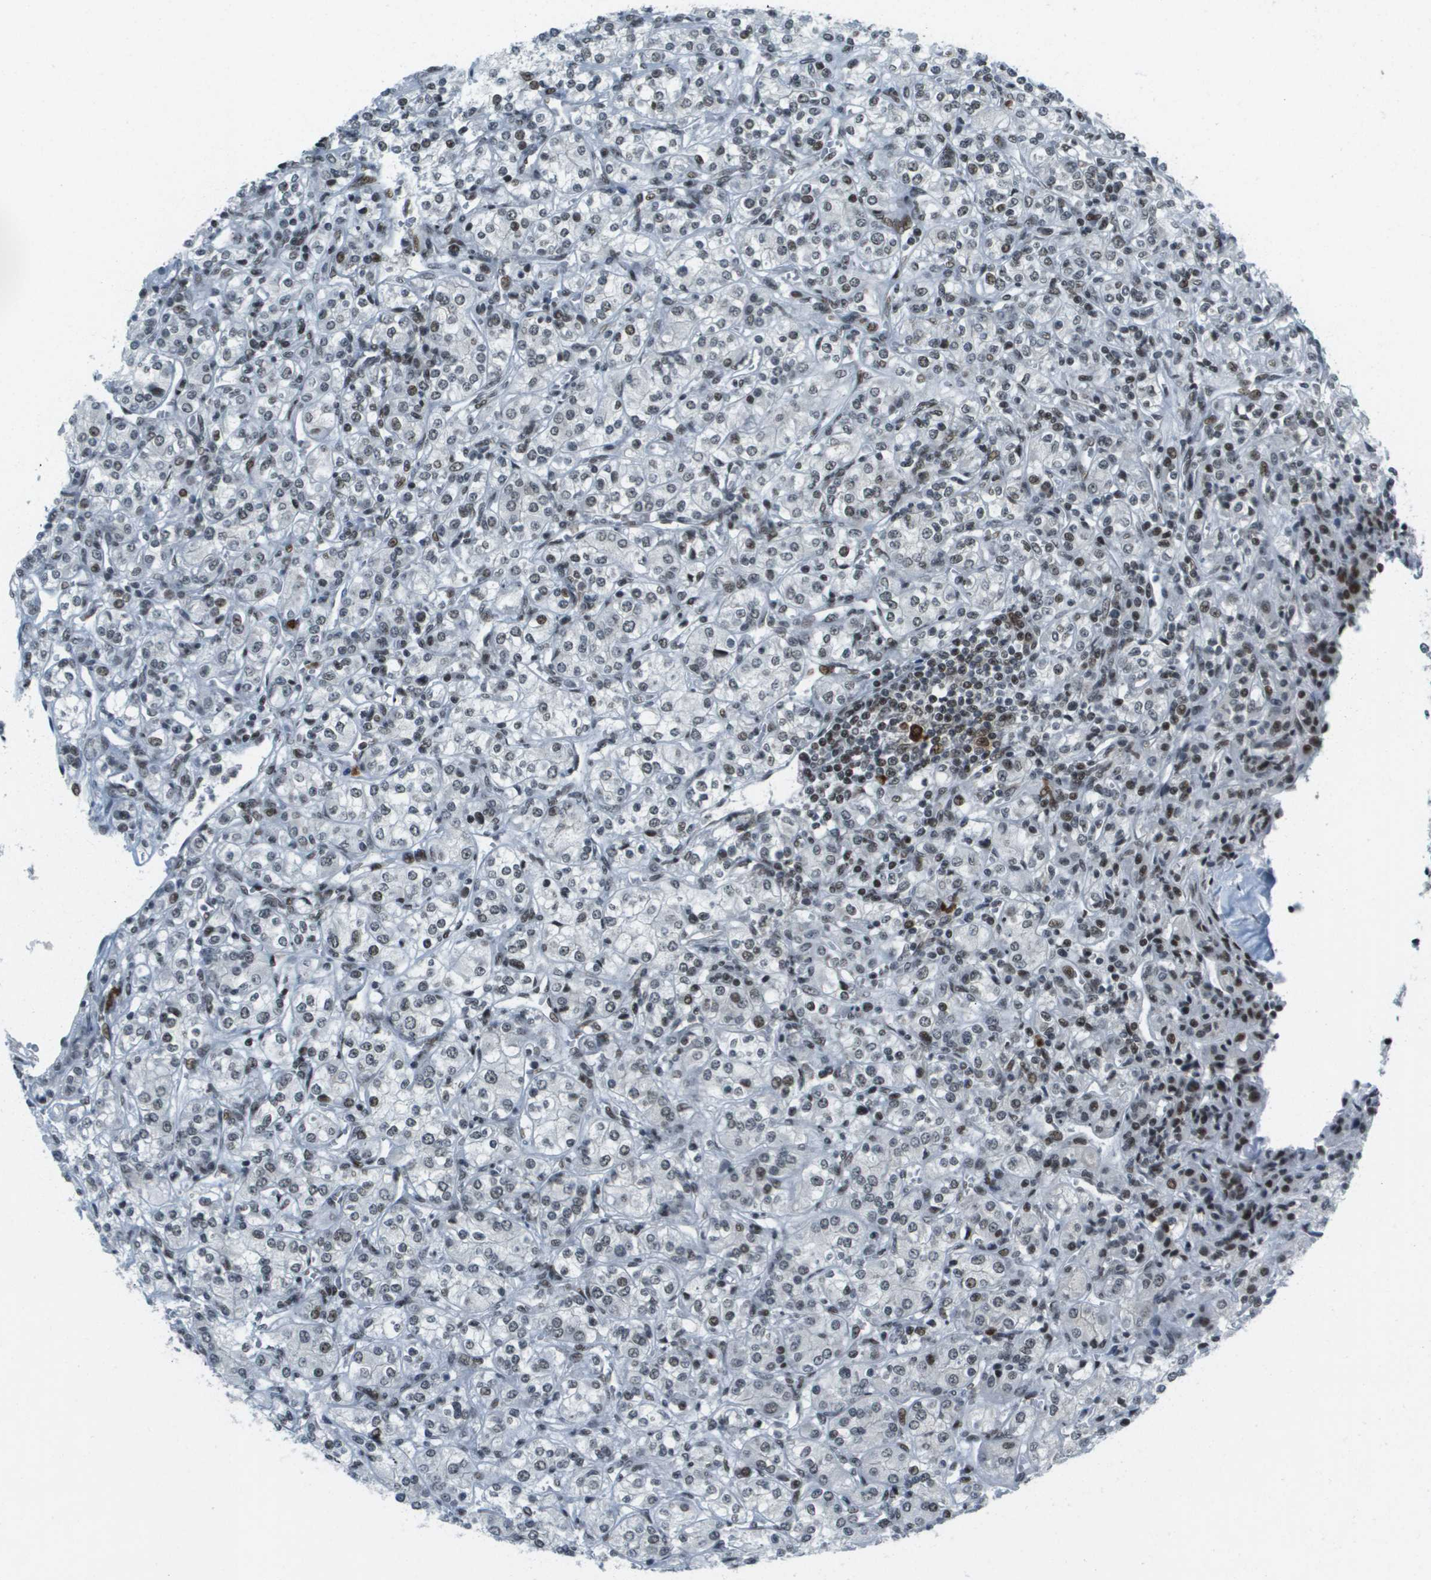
{"staining": {"intensity": "moderate", "quantity": "25%-75%", "location": "nuclear"}, "tissue": "renal cancer", "cell_type": "Tumor cells", "image_type": "cancer", "snomed": [{"axis": "morphology", "description": "Adenocarcinoma, NOS"}, {"axis": "topography", "description": "Kidney"}], "caption": "This photomicrograph reveals immunohistochemistry (IHC) staining of human renal cancer (adenocarcinoma), with medium moderate nuclear positivity in about 25%-75% of tumor cells.", "gene": "IRF7", "patient": {"sex": "male", "age": 77}}